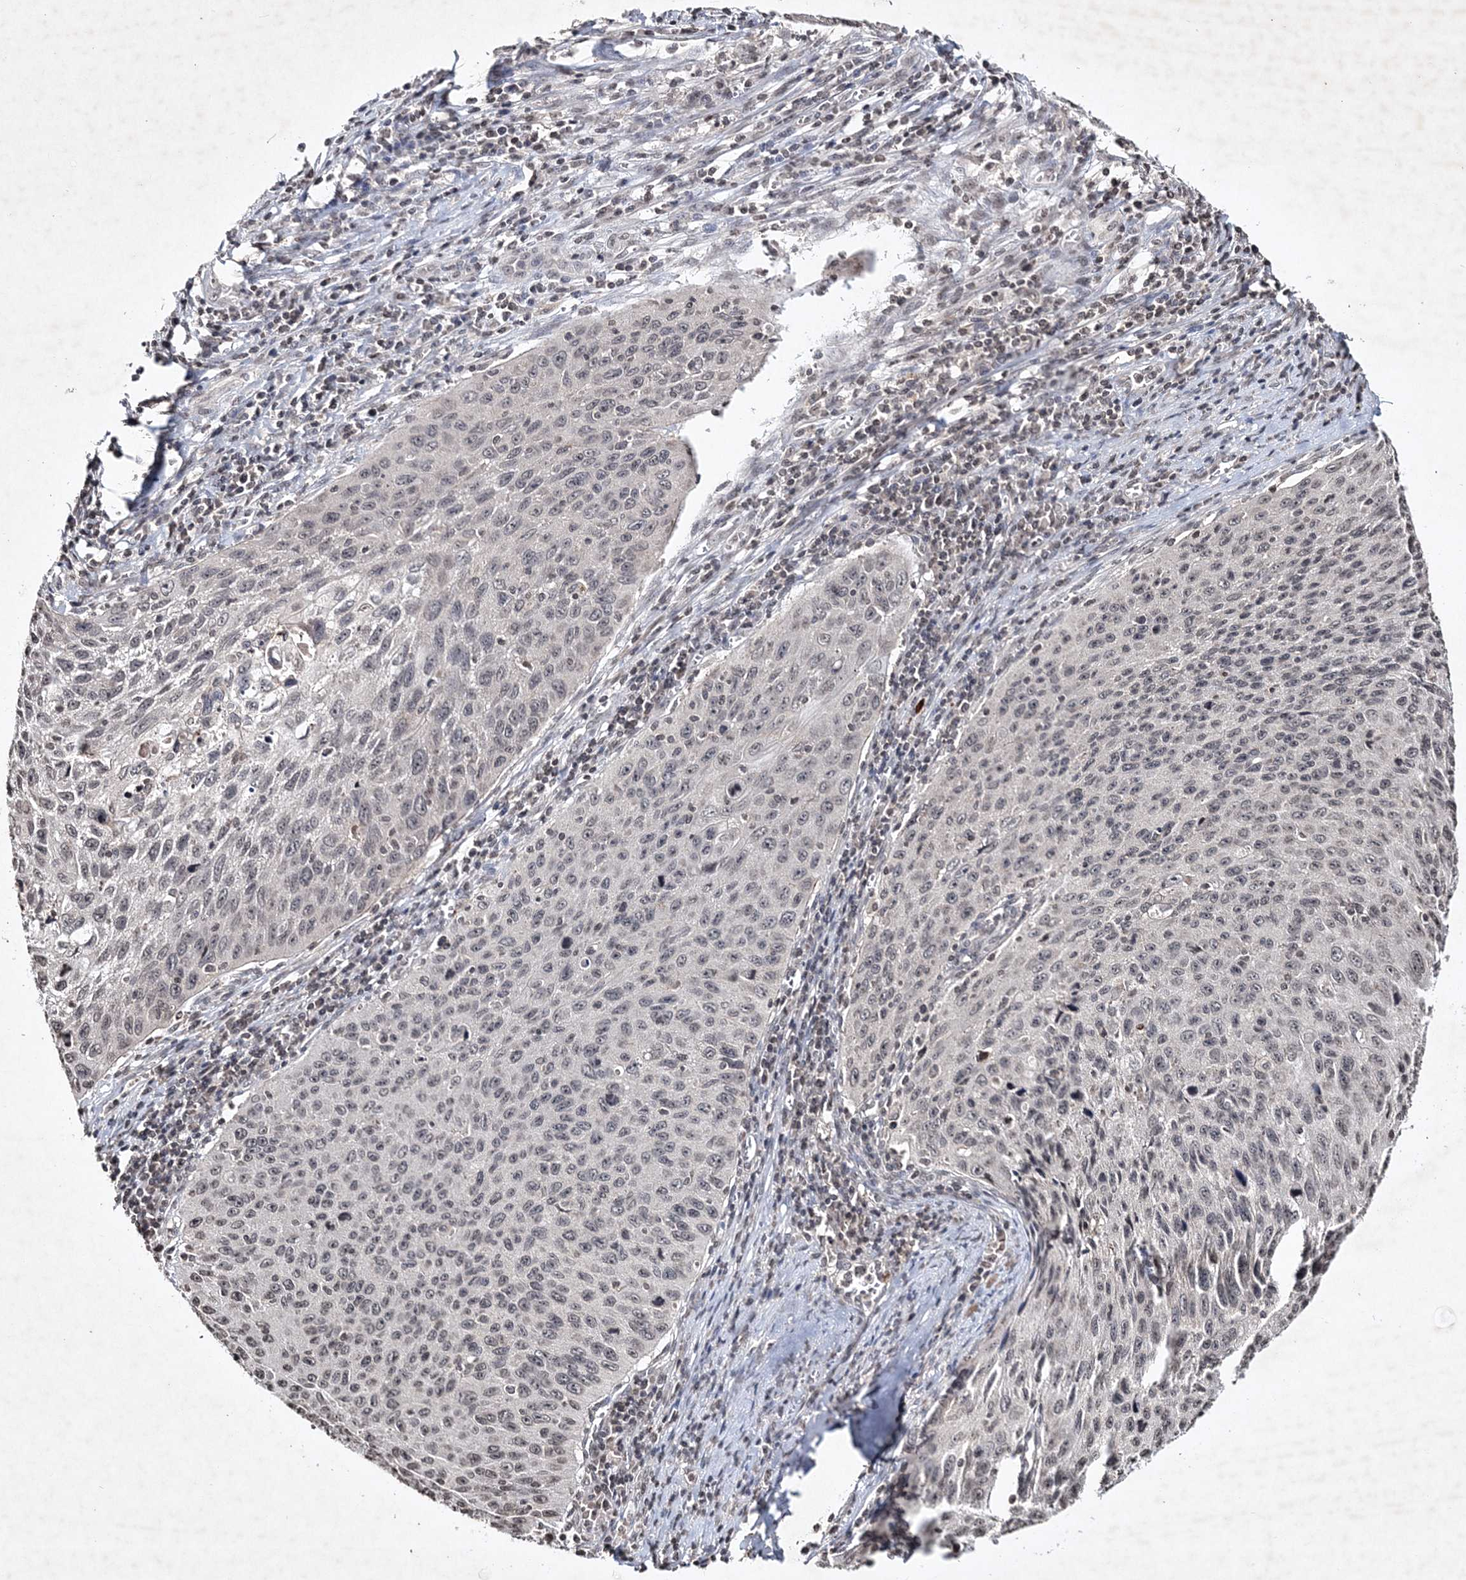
{"staining": {"intensity": "weak", "quantity": "25%-75%", "location": "nuclear"}, "tissue": "cervical cancer", "cell_type": "Tumor cells", "image_type": "cancer", "snomed": [{"axis": "morphology", "description": "Squamous cell carcinoma, NOS"}, {"axis": "topography", "description": "Cervix"}], "caption": "A photomicrograph of human cervical squamous cell carcinoma stained for a protein reveals weak nuclear brown staining in tumor cells. (Brightfield microscopy of DAB IHC at high magnification).", "gene": "SOWAHB", "patient": {"sex": "female", "age": 53}}